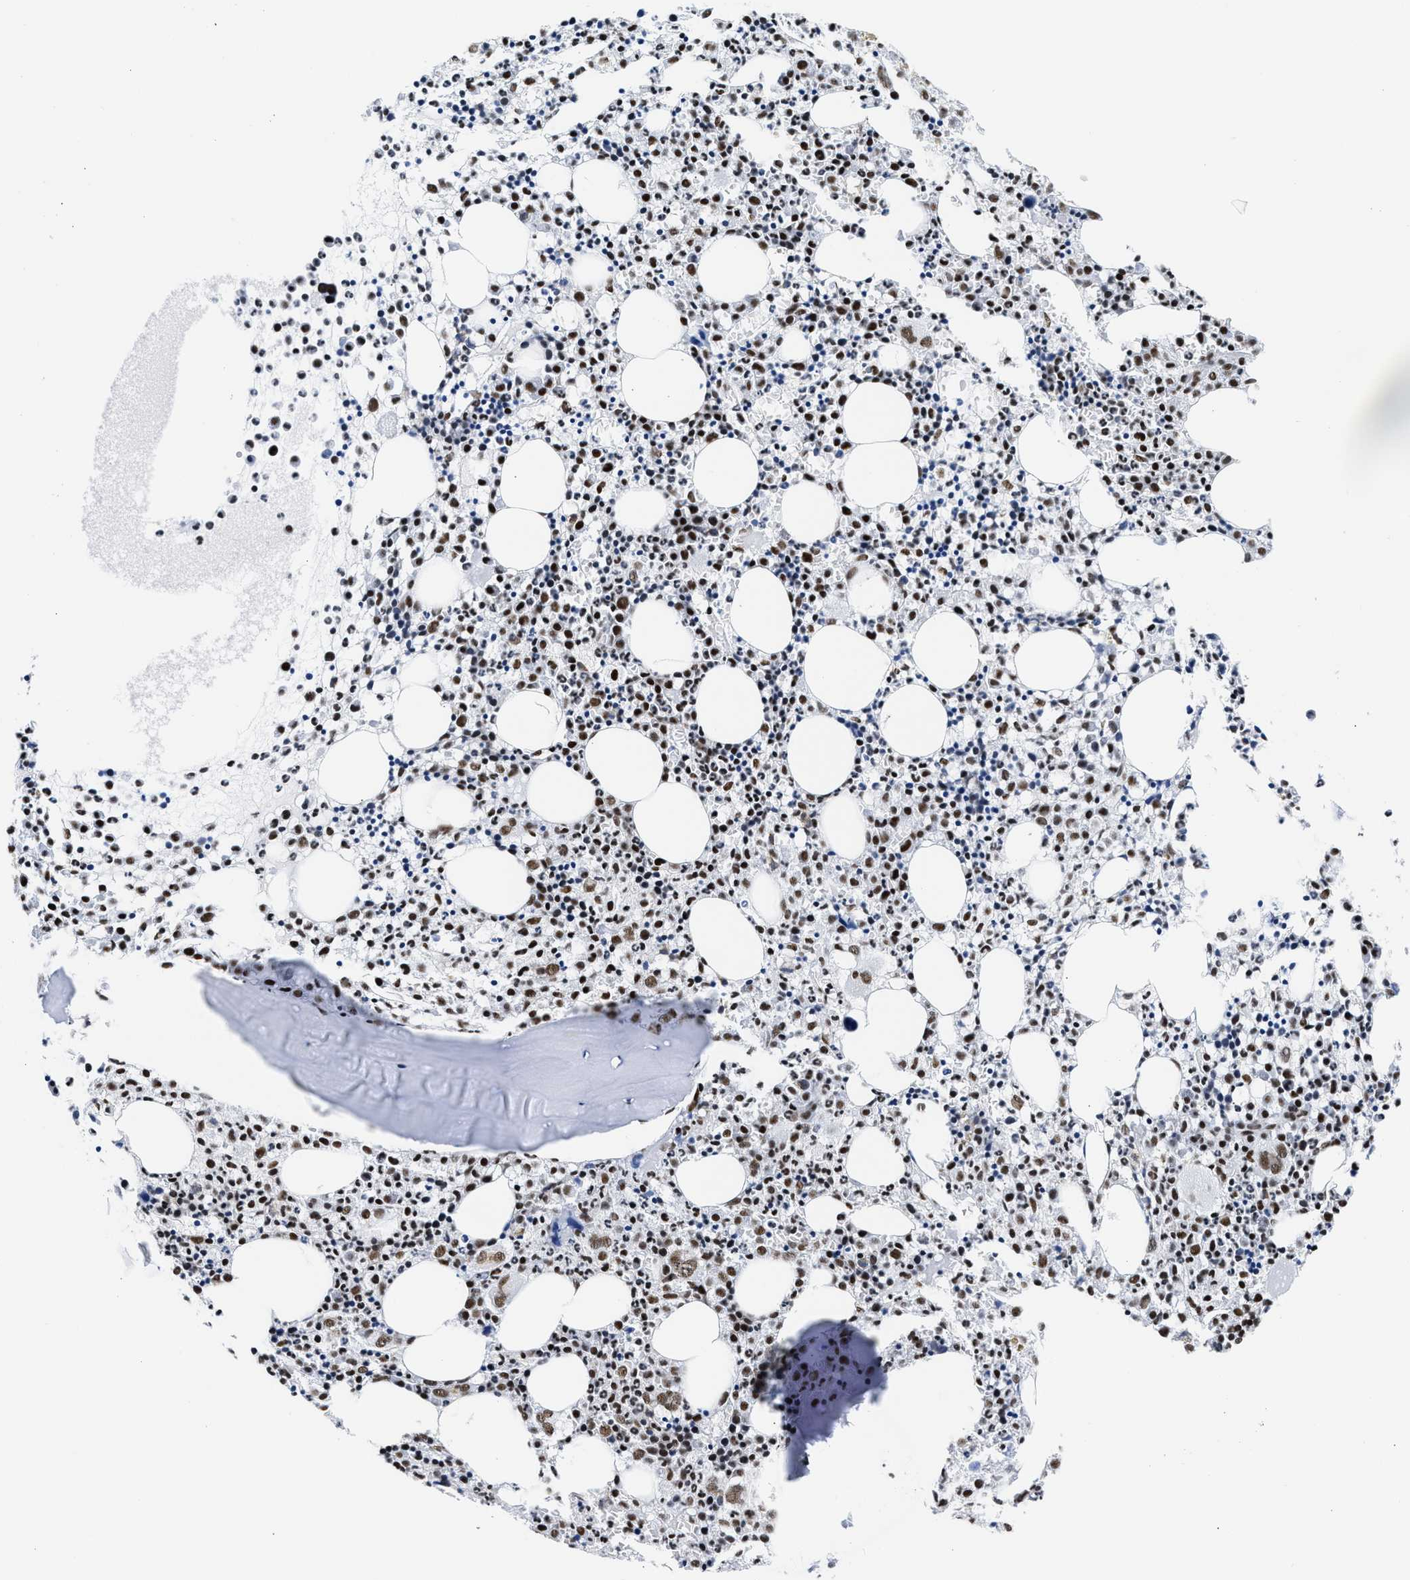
{"staining": {"intensity": "strong", "quantity": ">75%", "location": "nuclear"}, "tissue": "bone marrow", "cell_type": "Hematopoietic cells", "image_type": "normal", "snomed": [{"axis": "morphology", "description": "Normal tissue, NOS"}, {"axis": "morphology", "description": "Inflammation, NOS"}, {"axis": "topography", "description": "Bone marrow"}], "caption": "This photomicrograph demonstrates IHC staining of normal human bone marrow, with high strong nuclear expression in about >75% of hematopoietic cells.", "gene": "RBM8A", "patient": {"sex": "male", "age": 25}}